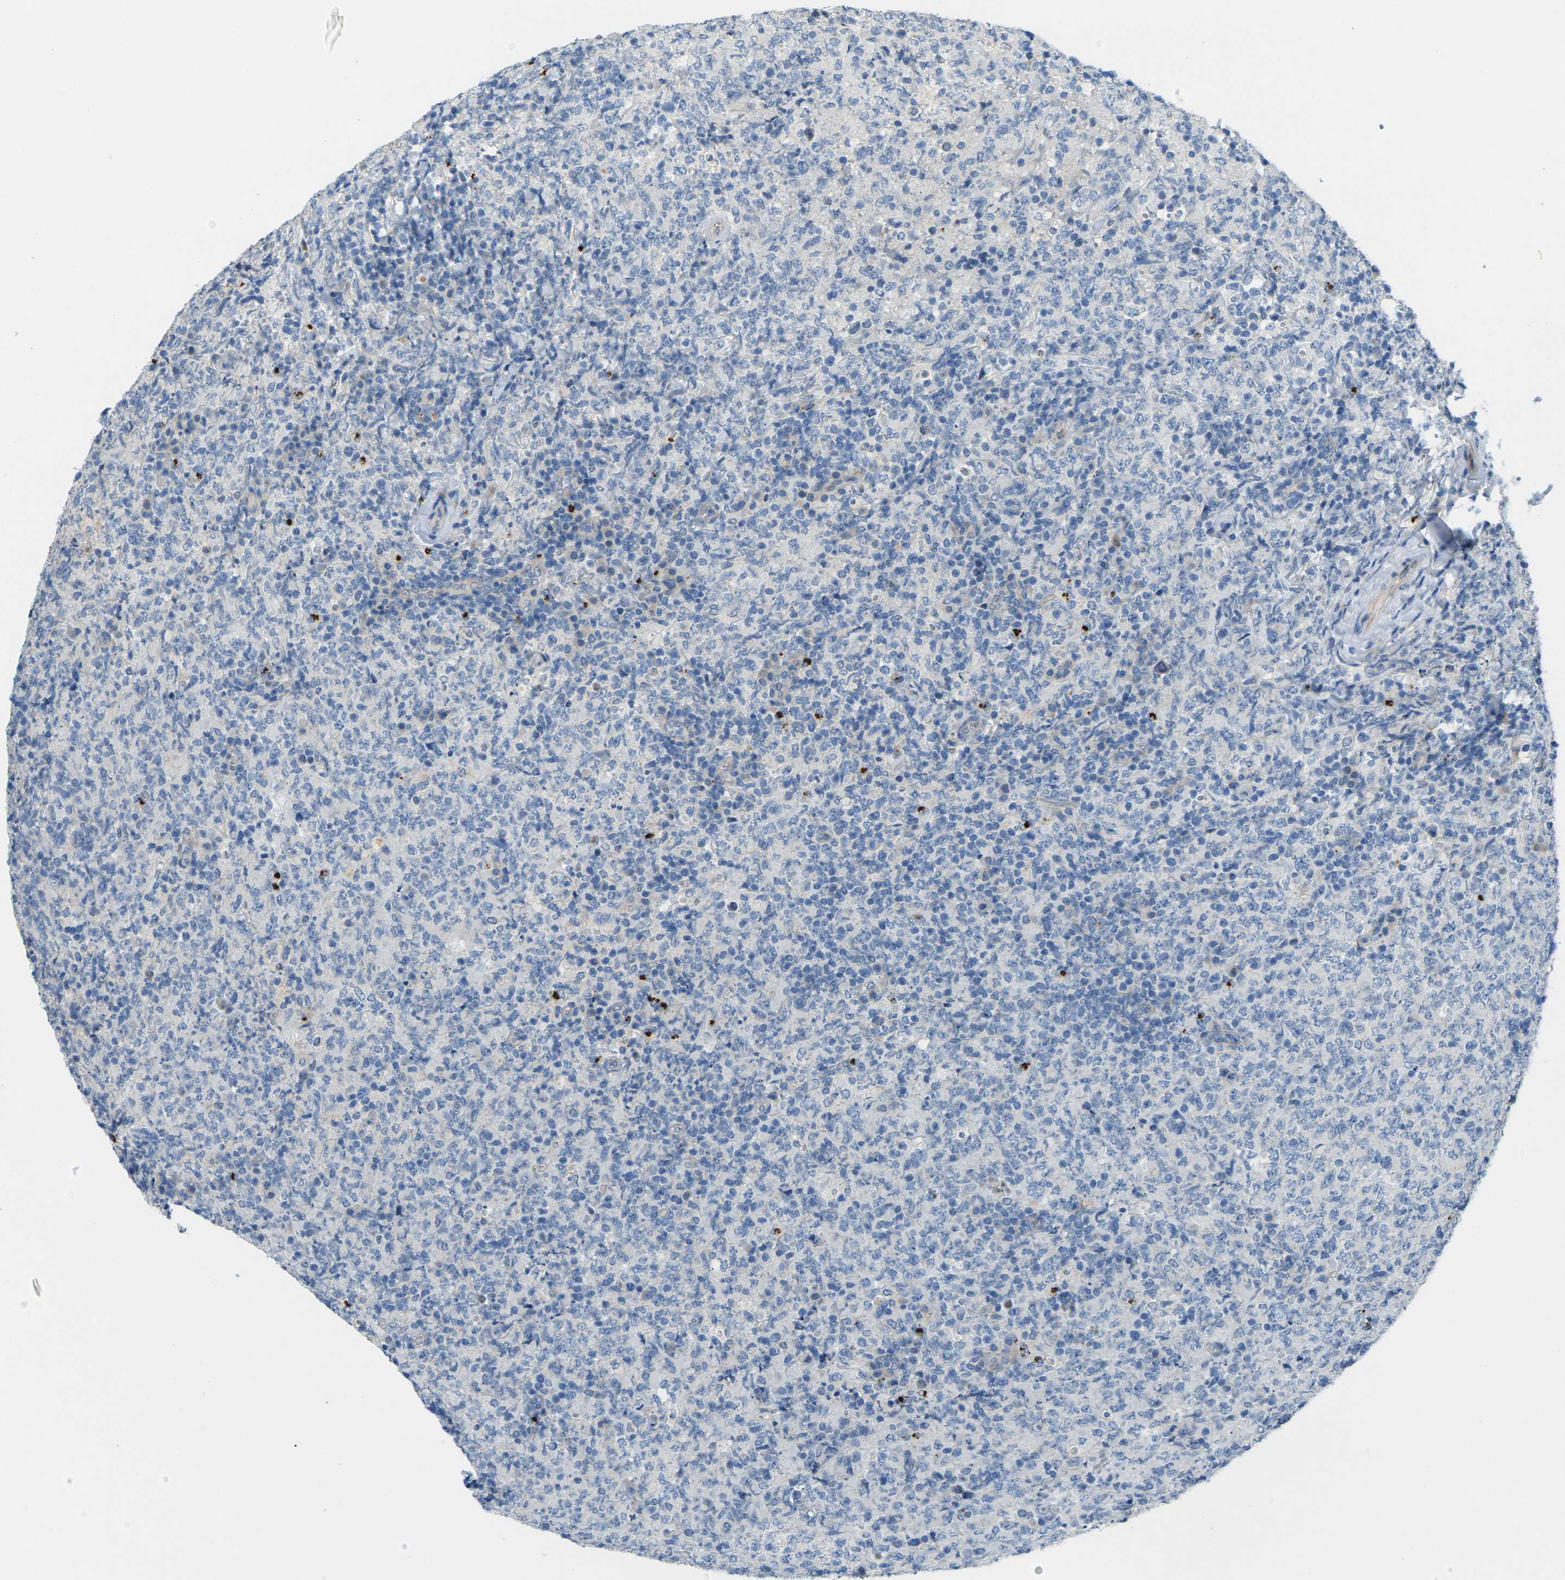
{"staining": {"intensity": "negative", "quantity": "none", "location": "none"}, "tissue": "lymphoma", "cell_type": "Tumor cells", "image_type": "cancer", "snomed": [{"axis": "morphology", "description": "Malignant lymphoma, non-Hodgkin's type, High grade"}, {"axis": "topography", "description": "Tonsil"}], "caption": "Immunohistochemistry photomicrograph of human lymphoma stained for a protein (brown), which demonstrates no expression in tumor cells. The staining is performed using DAB (3,3'-diaminobenzidine) brown chromogen with nuclei counter-stained in using hematoxylin.", "gene": "CYP2C8", "patient": {"sex": "female", "age": 36}}